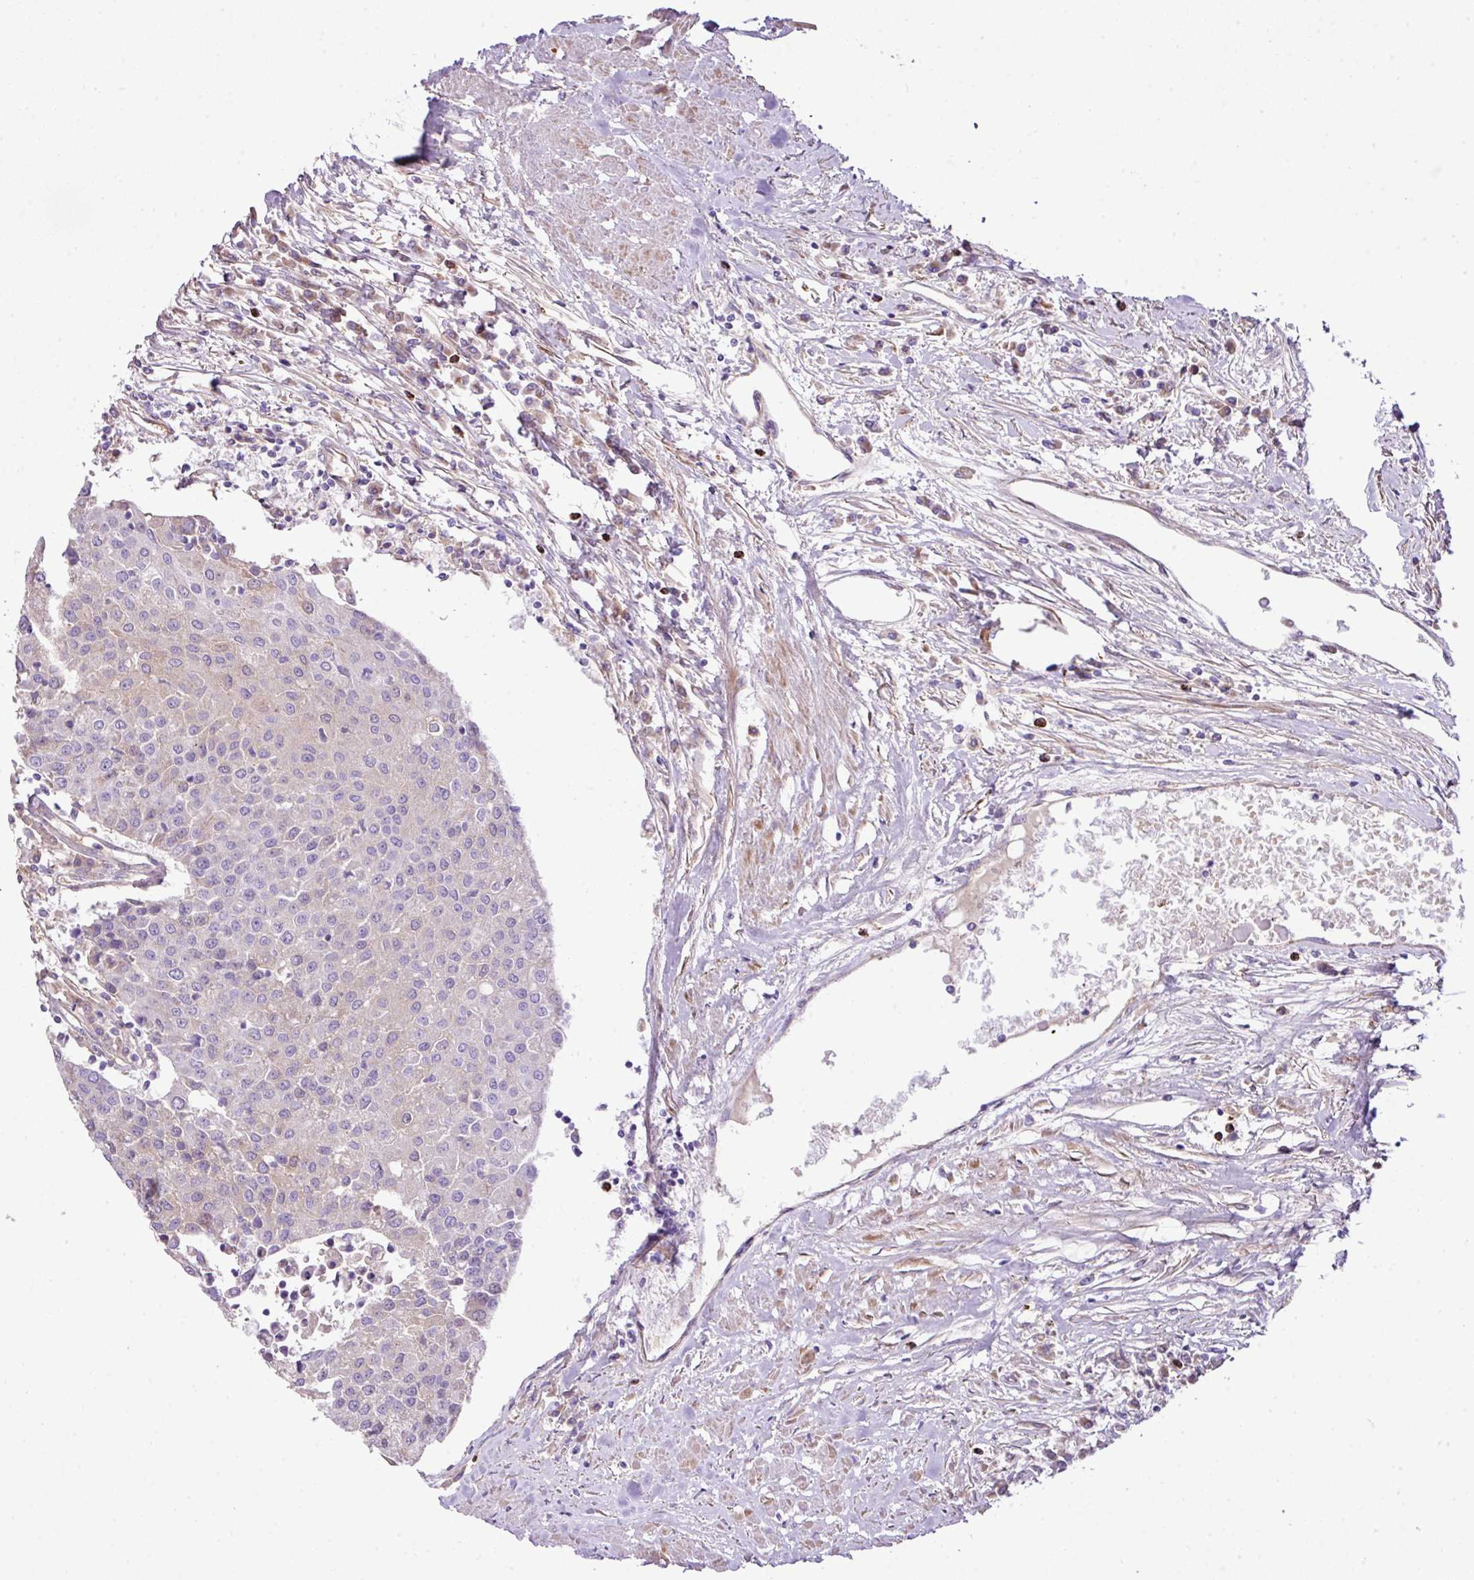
{"staining": {"intensity": "weak", "quantity": "<25%", "location": "cytoplasmic/membranous"}, "tissue": "urothelial cancer", "cell_type": "Tumor cells", "image_type": "cancer", "snomed": [{"axis": "morphology", "description": "Urothelial carcinoma, High grade"}, {"axis": "topography", "description": "Urinary bladder"}], "caption": "Tumor cells are negative for protein expression in human high-grade urothelial carcinoma. The staining is performed using DAB (3,3'-diaminobenzidine) brown chromogen with nuclei counter-stained in using hematoxylin.", "gene": "CTXN2", "patient": {"sex": "female", "age": 85}}